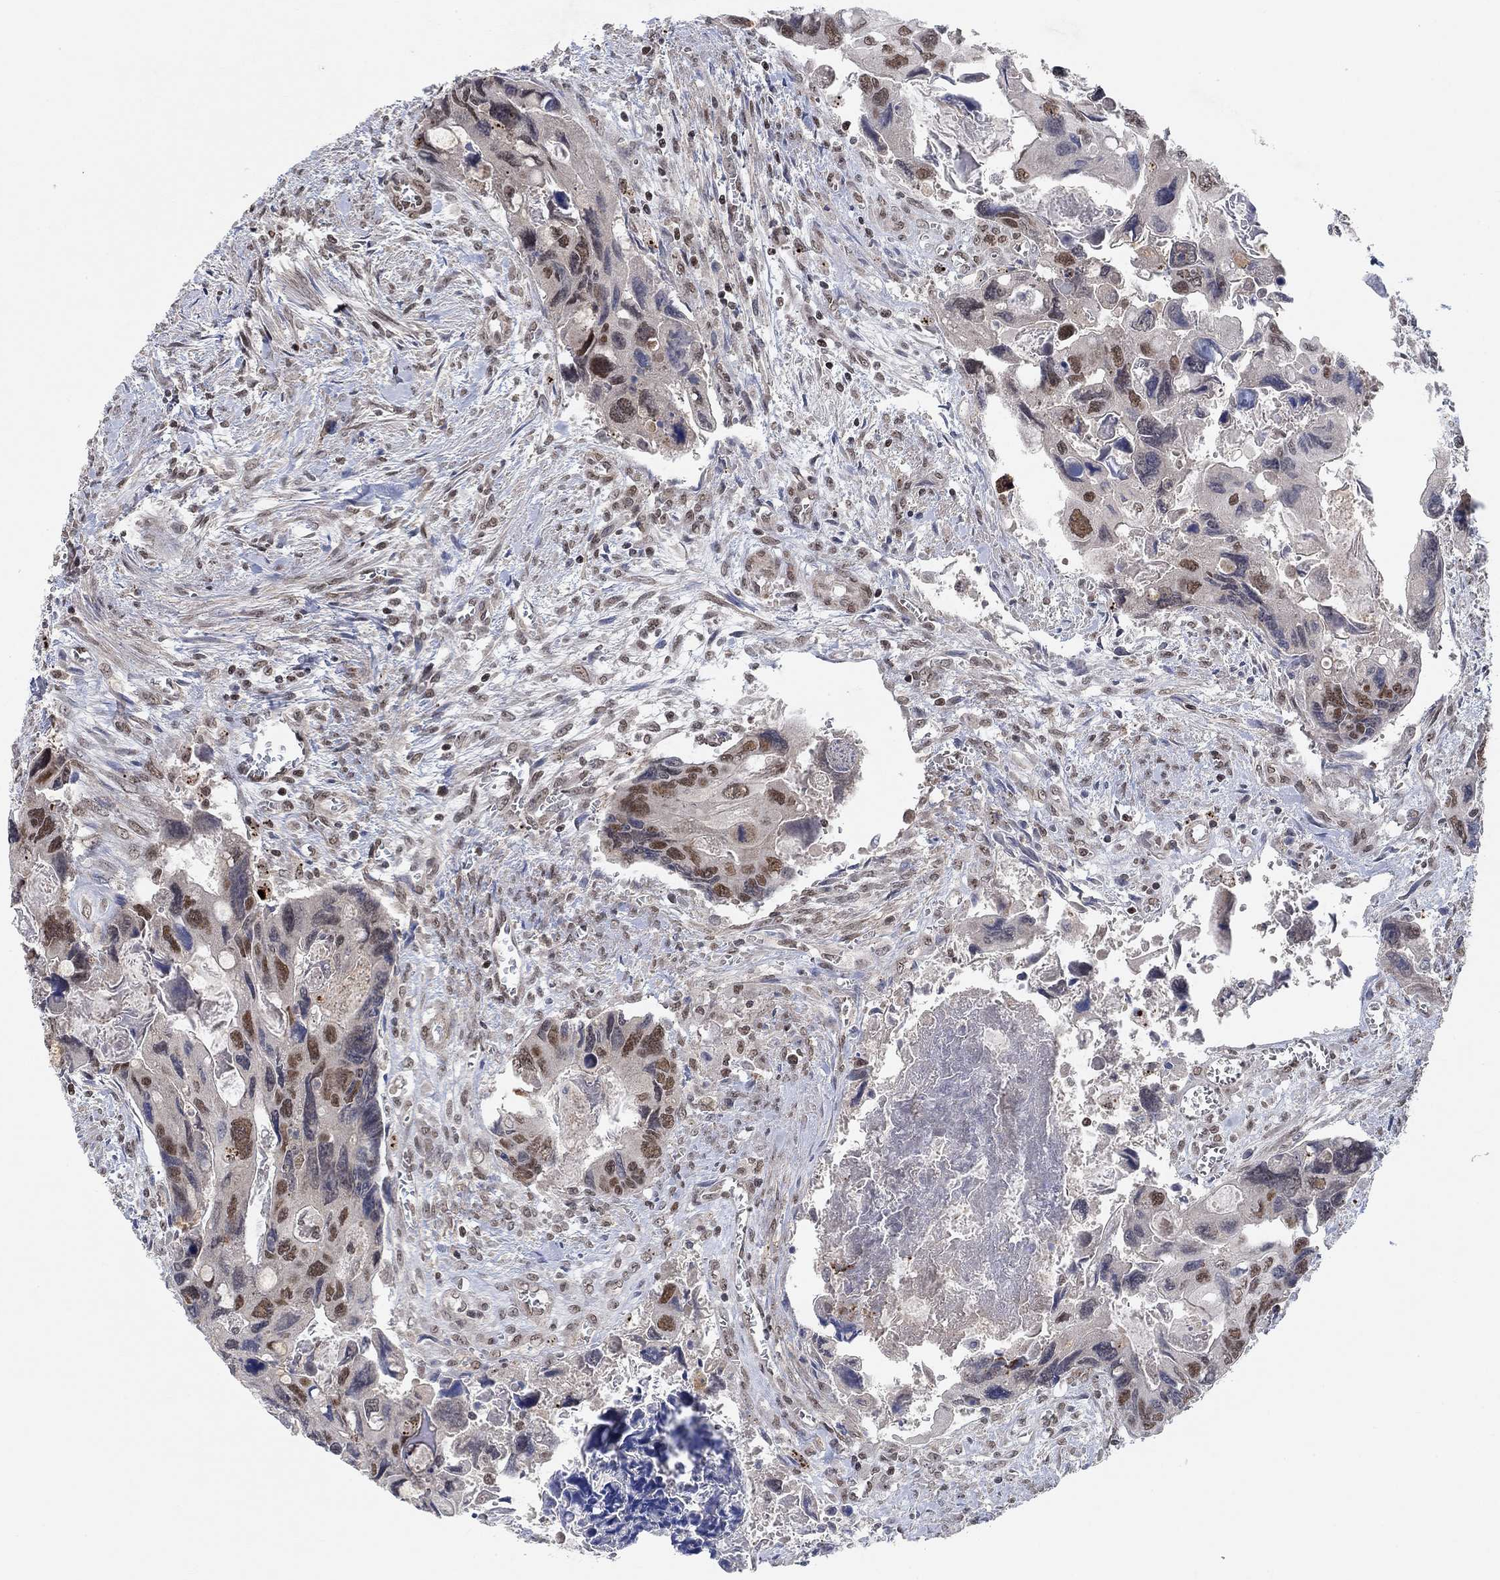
{"staining": {"intensity": "strong", "quantity": "<25%", "location": "nuclear"}, "tissue": "colorectal cancer", "cell_type": "Tumor cells", "image_type": "cancer", "snomed": [{"axis": "morphology", "description": "Adenocarcinoma, NOS"}, {"axis": "topography", "description": "Rectum"}], "caption": "Colorectal cancer (adenocarcinoma) stained with immunohistochemistry (IHC) demonstrates strong nuclear staining in approximately <25% of tumor cells. (DAB (3,3'-diaminobenzidine) = brown stain, brightfield microscopy at high magnification).", "gene": "THAP8", "patient": {"sex": "male", "age": 62}}